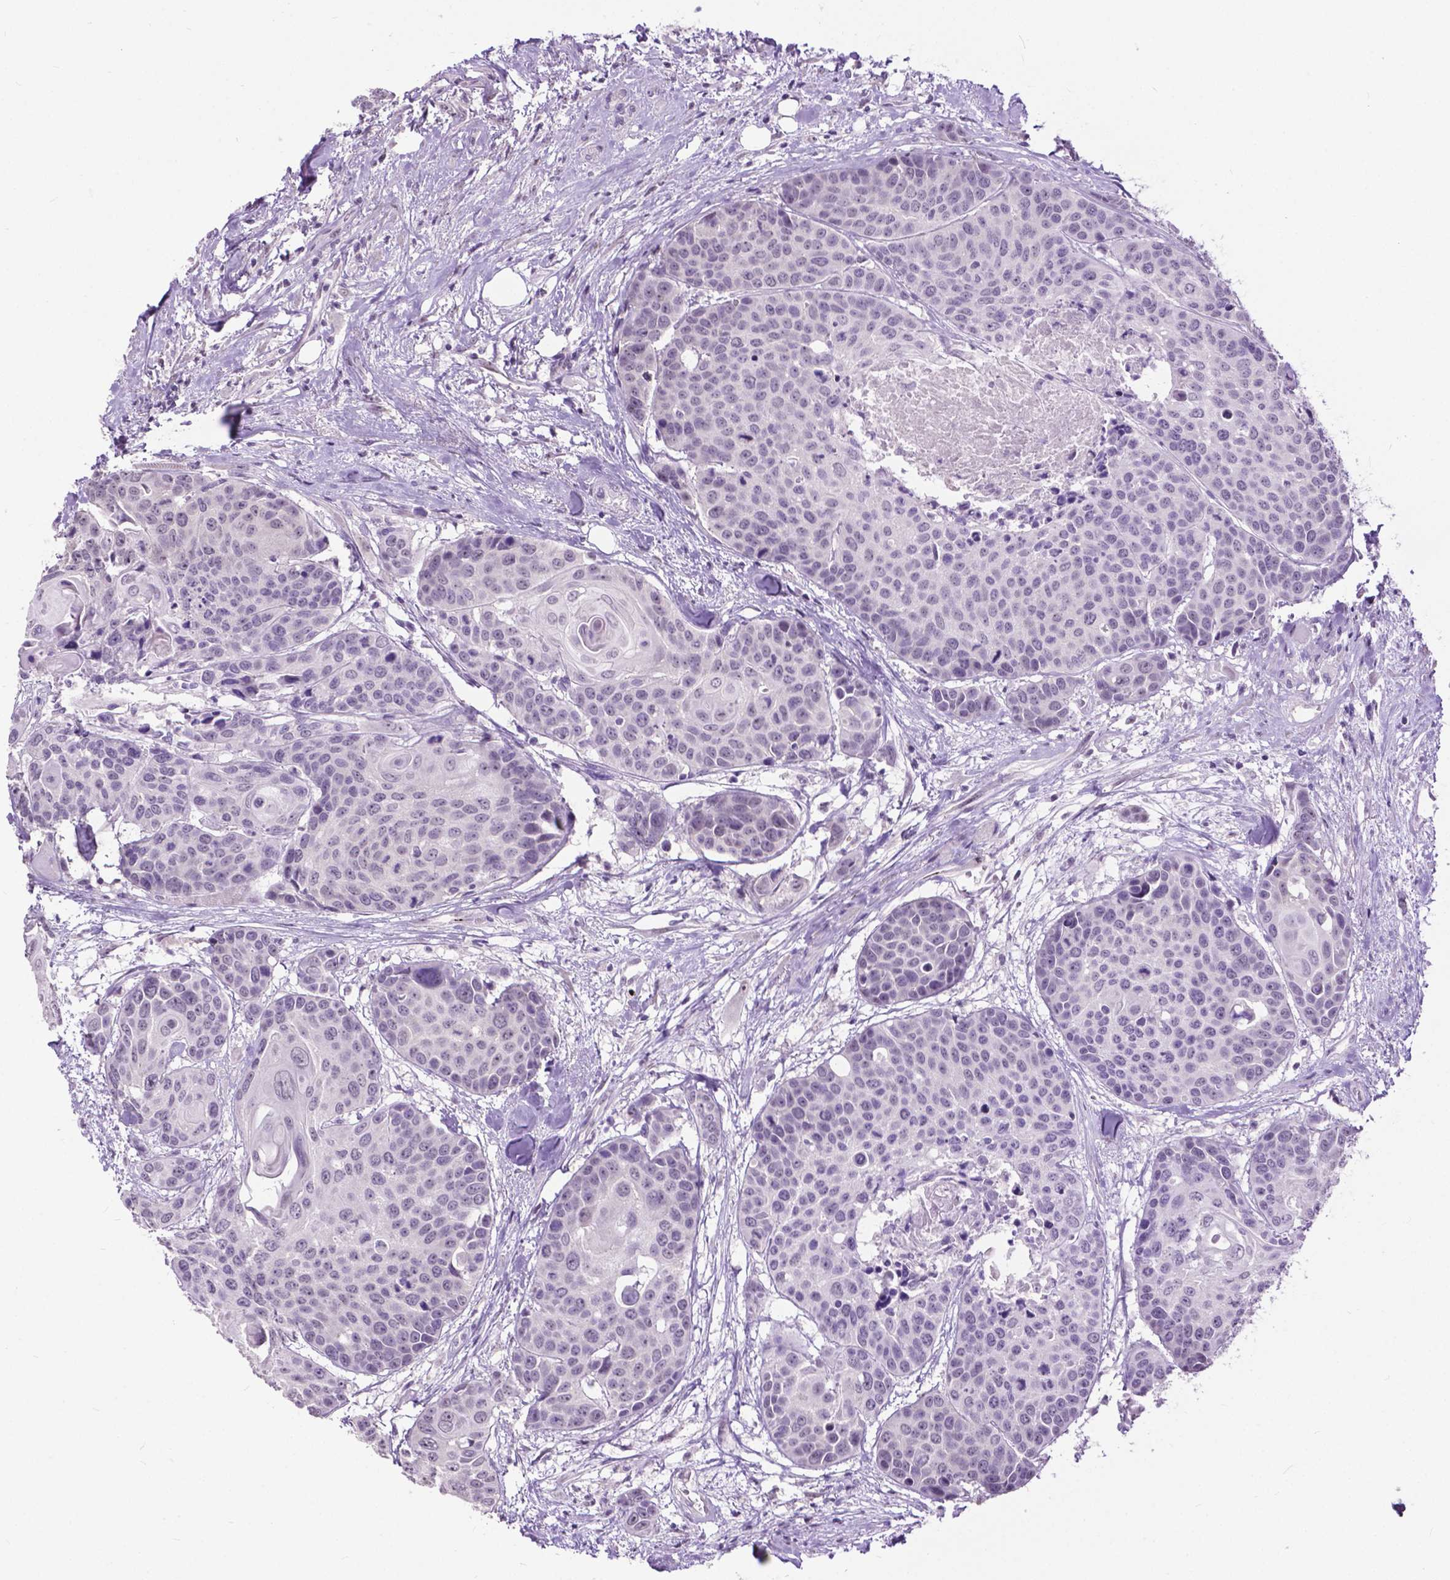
{"staining": {"intensity": "negative", "quantity": "none", "location": "none"}, "tissue": "head and neck cancer", "cell_type": "Tumor cells", "image_type": "cancer", "snomed": [{"axis": "morphology", "description": "Squamous cell carcinoma, NOS"}, {"axis": "topography", "description": "Oral tissue"}, {"axis": "topography", "description": "Head-Neck"}], "caption": "Immunohistochemistry image of neoplastic tissue: squamous cell carcinoma (head and neck) stained with DAB (3,3'-diaminobenzidine) exhibits no significant protein expression in tumor cells. (Immunohistochemistry, brightfield microscopy, high magnification).", "gene": "GPR37L1", "patient": {"sex": "male", "age": 56}}